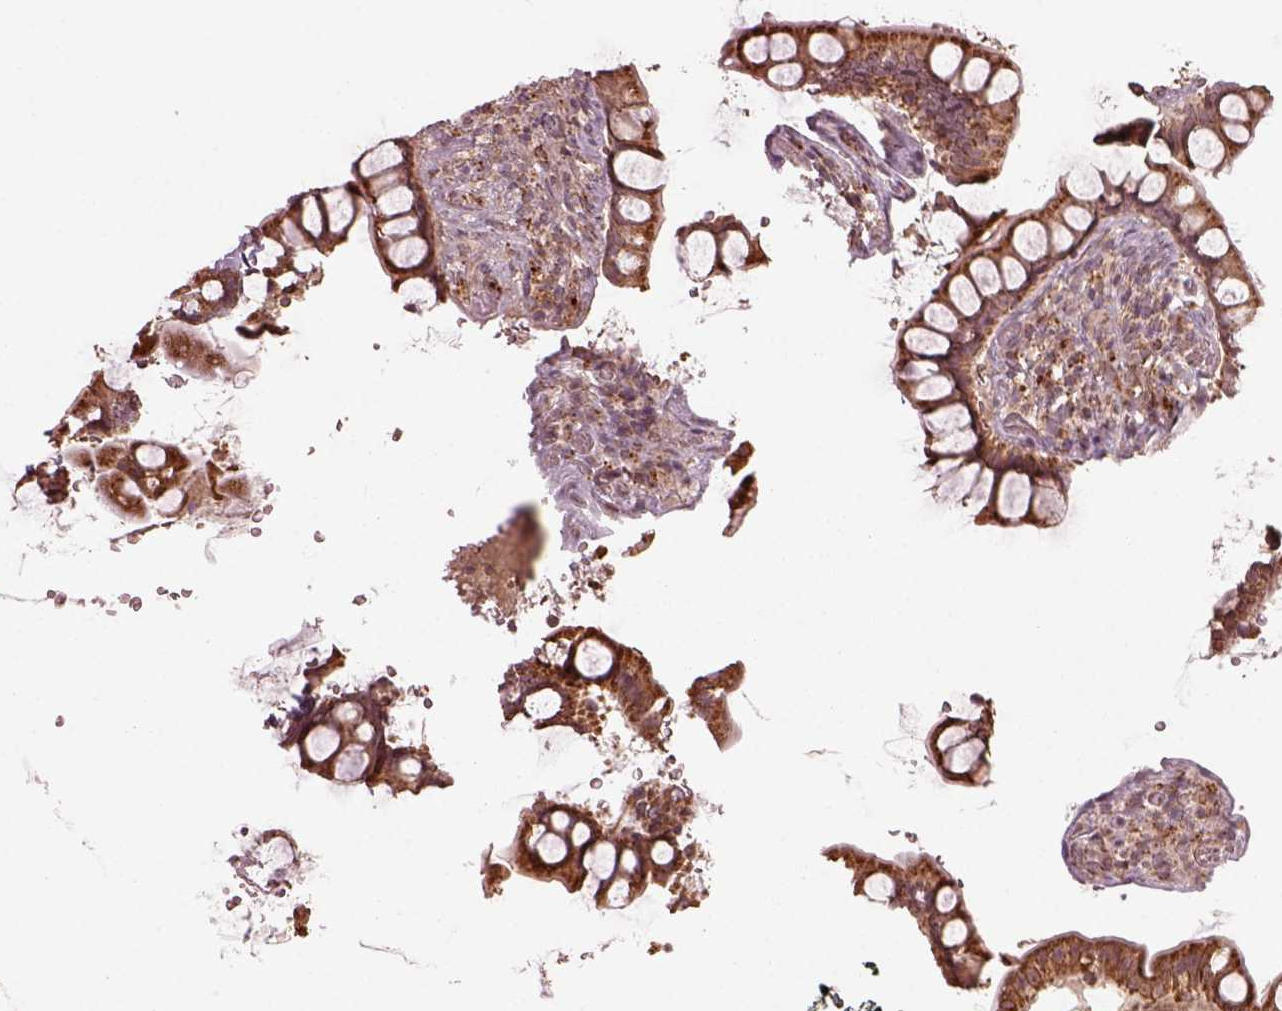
{"staining": {"intensity": "strong", "quantity": ">75%", "location": "cytoplasmic/membranous"}, "tissue": "small intestine", "cell_type": "Glandular cells", "image_type": "normal", "snomed": [{"axis": "morphology", "description": "Normal tissue, NOS"}, {"axis": "topography", "description": "Small intestine"}], "caption": "This photomicrograph displays IHC staining of unremarkable human small intestine, with high strong cytoplasmic/membranous staining in about >75% of glandular cells.", "gene": "SEL1L3", "patient": {"sex": "male", "age": 70}}